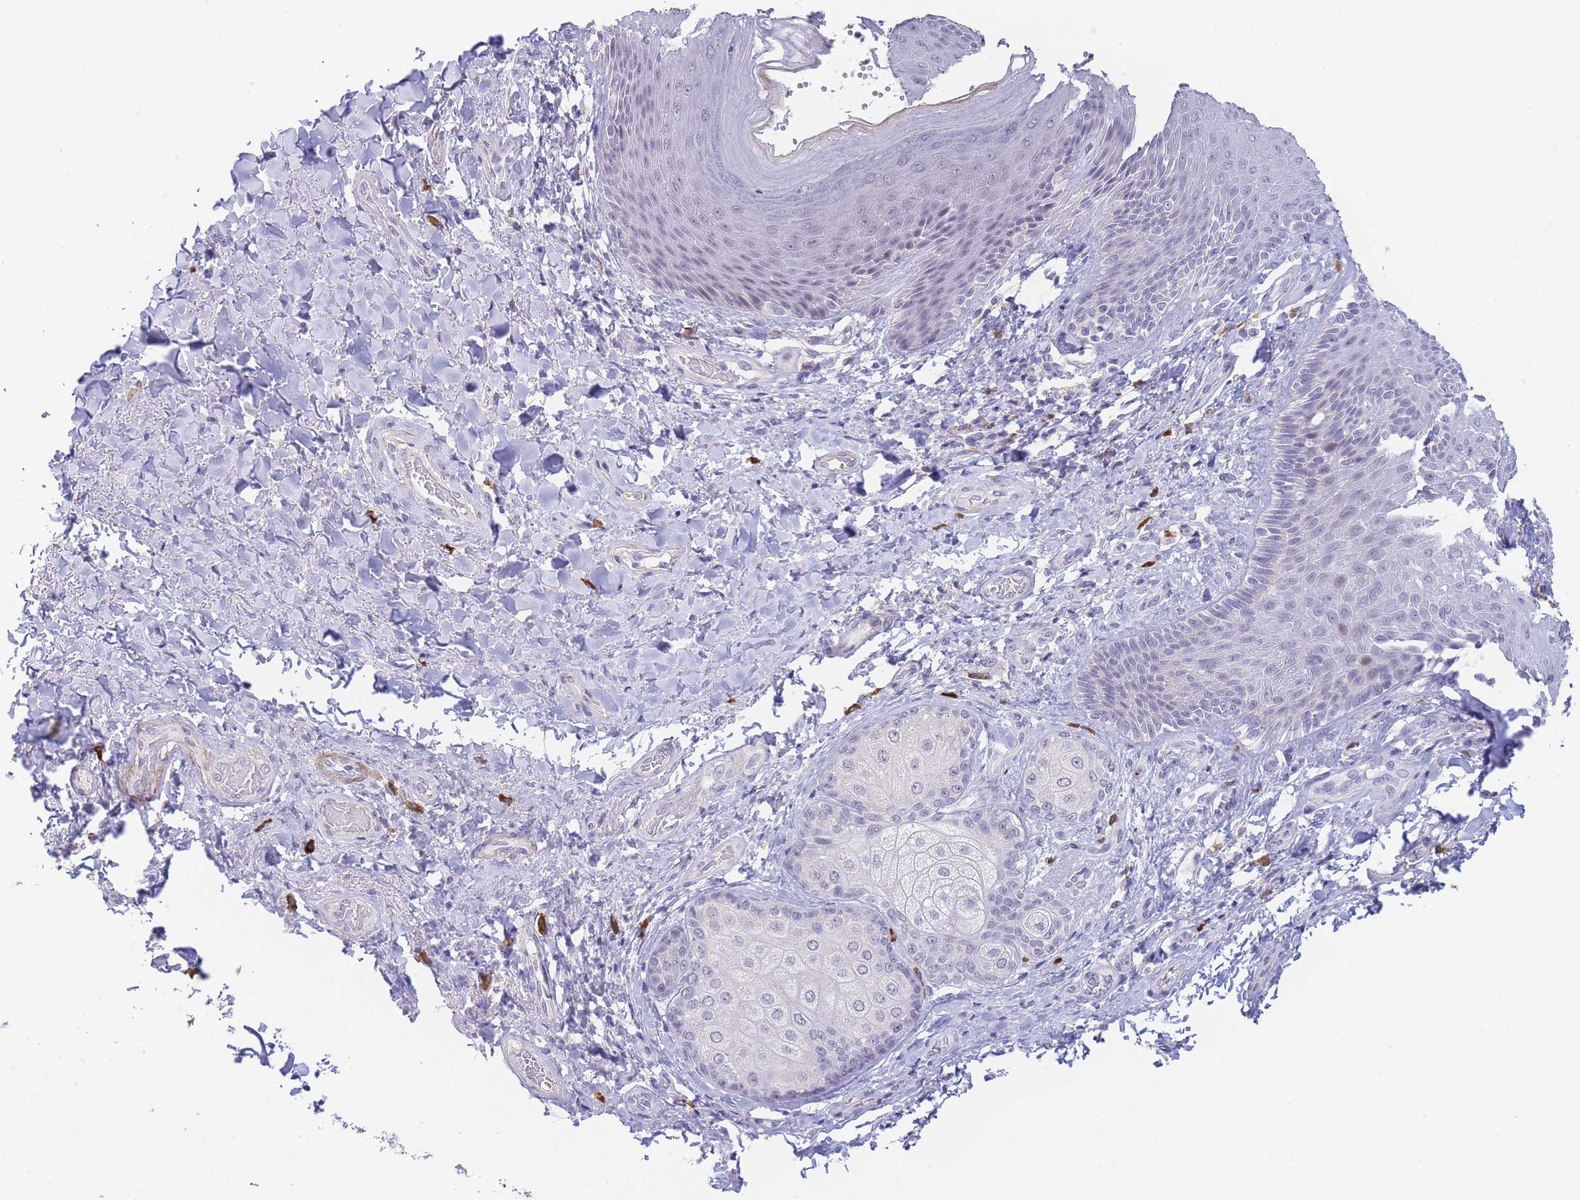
{"staining": {"intensity": "negative", "quantity": "none", "location": "none"}, "tissue": "skin", "cell_type": "Epidermal cells", "image_type": "normal", "snomed": [{"axis": "morphology", "description": "Normal tissue, NOS"}, {"axis": "topography", "description": "Anal"}], "caption": "Immunohistochemistry histopathology image of normal human skin stained for a protein (brown), which demonstrates no positivity in epidermal cells.", "gene": "ASAP3", "patient": {"sex": "female", "age": 89}}